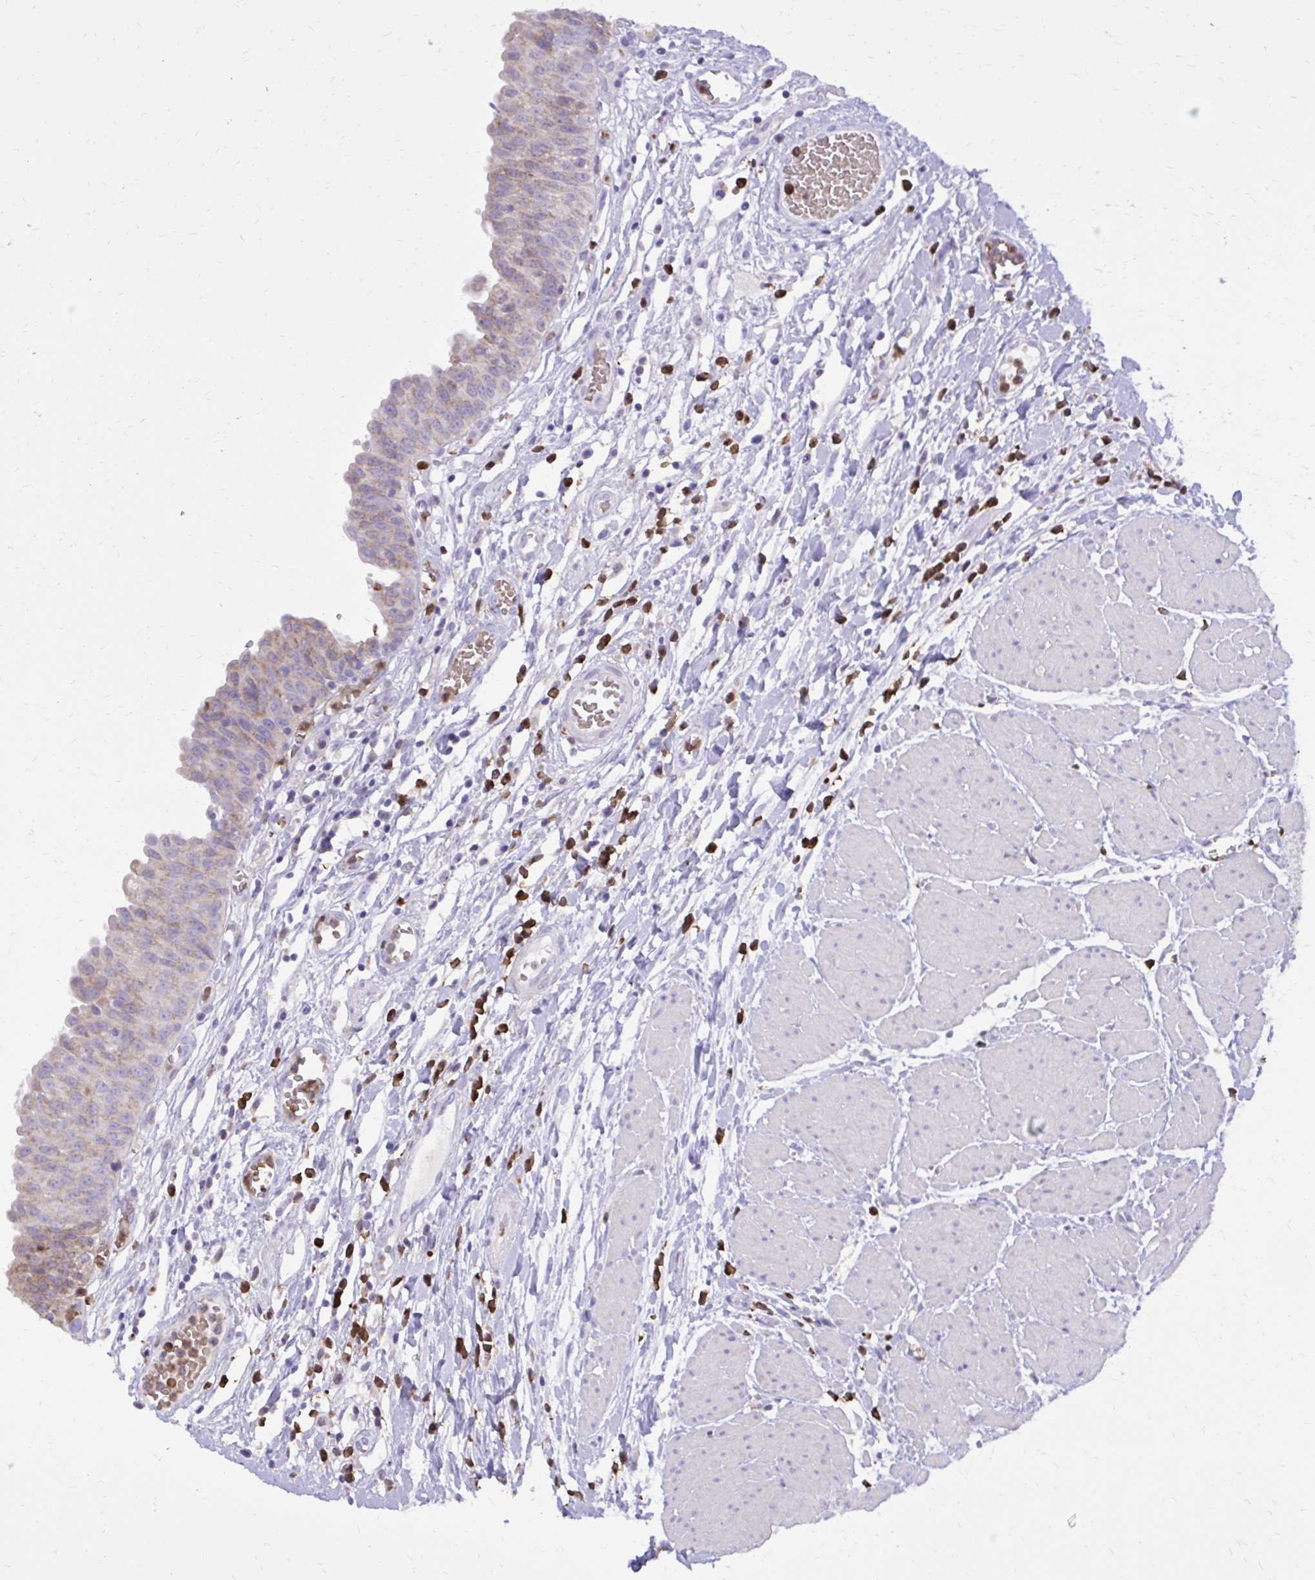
{"staining": {"intensity": "weak", "quantity": "<25%", "location": "cytoplasmic/membranous"}, "tissue": "urinary bladder", "cell_type": "Urothelial cells", "image_type": "normal", "snomed": [{"axis": "morphology", "description": "Normal tissue, NOS"}, {"axis": "topography", "description": "Urinary bladder"}], "caption": "Immunohistochemistry (IHC) image of benign urinary bladder: human urinary bladder stained with DAB demonstrates no significant protein expression in urothelial cells.", "gene": "CAT", "patient": {"sex": "male", "age": 64}}